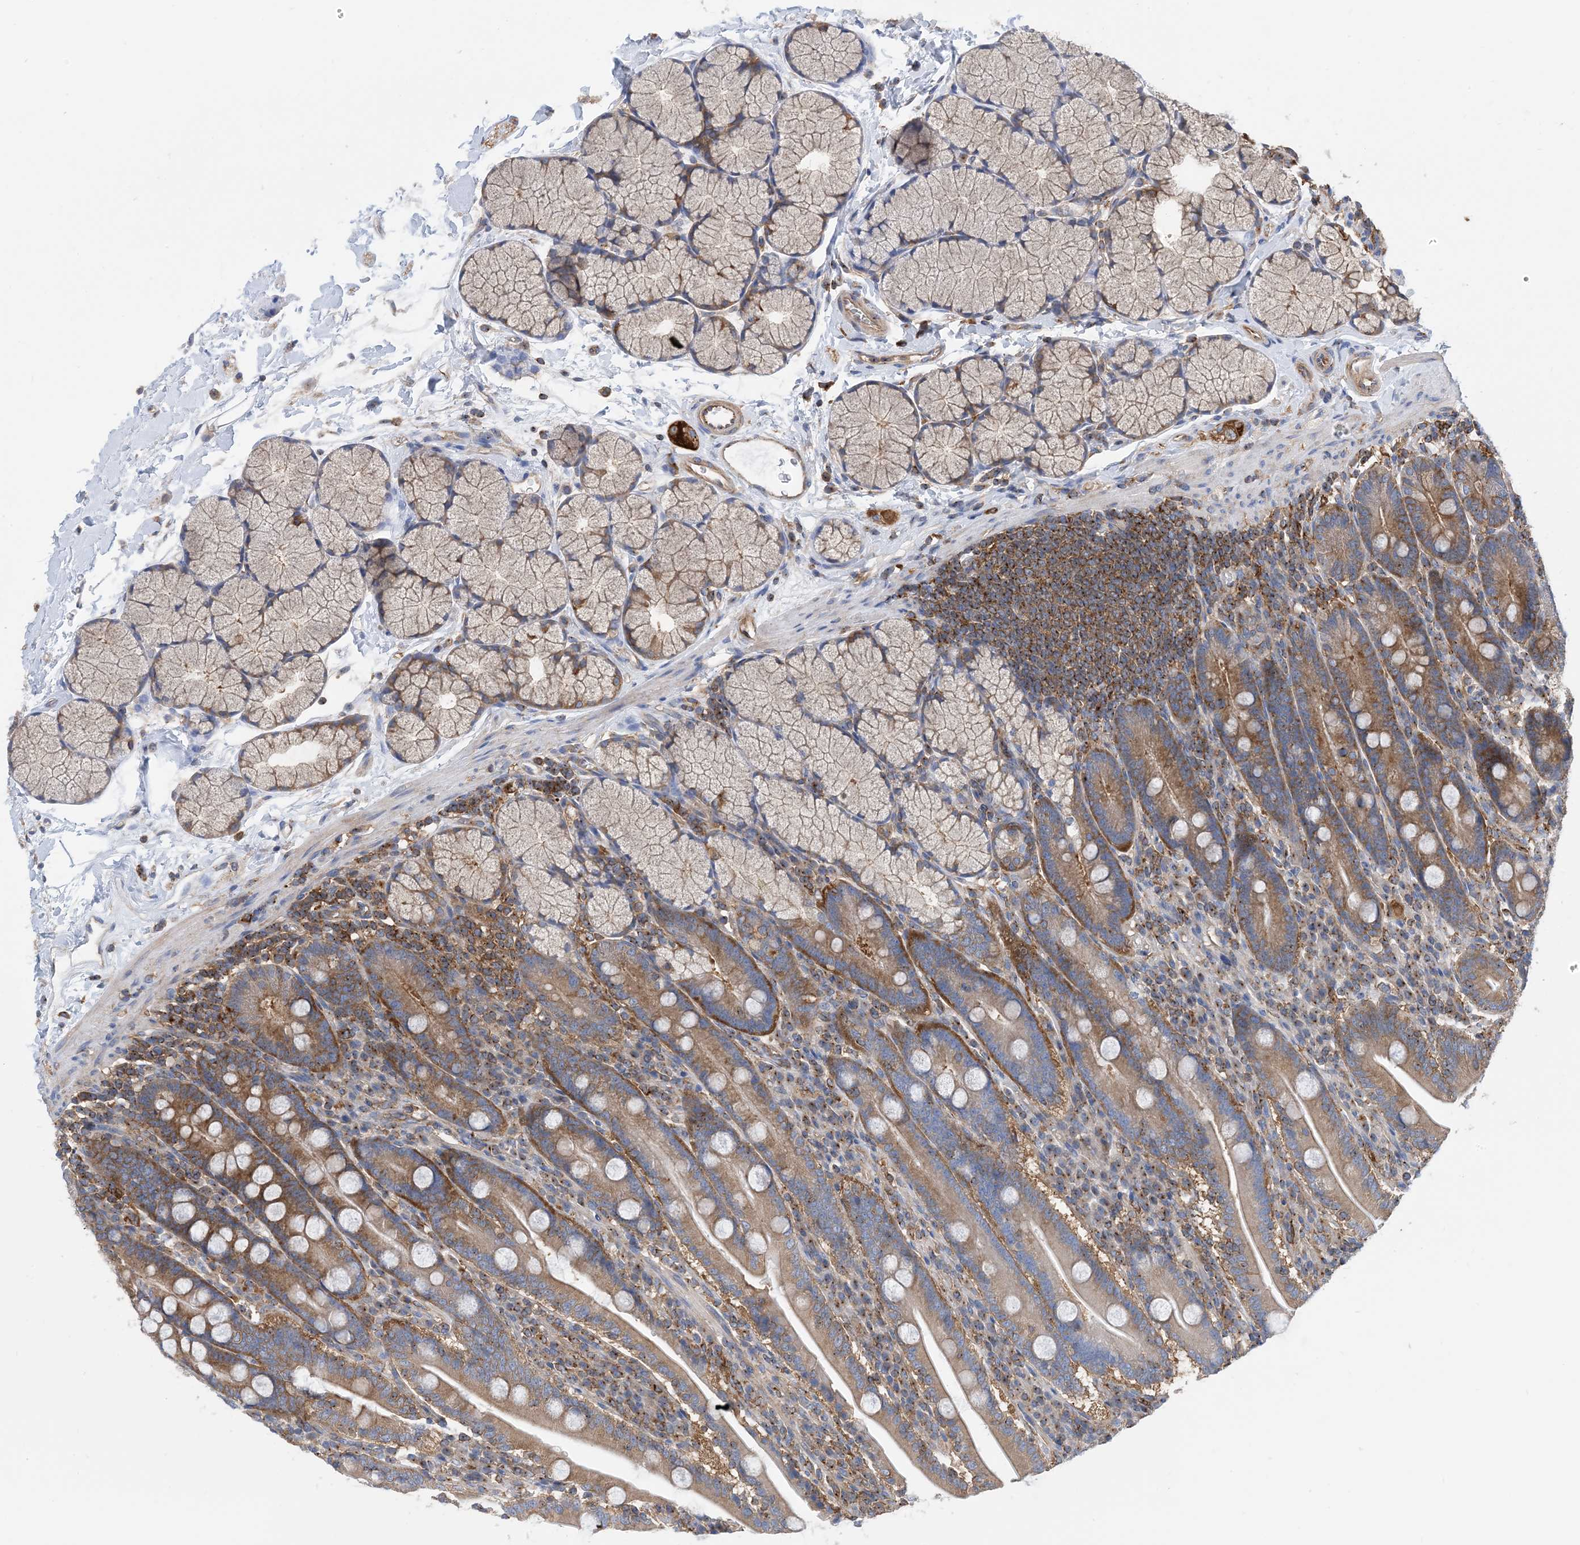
{"staining": {"intensity": "moderate", "quantity": ">75%", "location": "cytoplasmic/membranous"}, "tissue": "duodenum", "cell_type": "Glandular cells", "image_type": "normal", "snomed": [{"axis": "morphology", "description": "Normal tissue, NOS"}, {"axis": "topography", "description": "Duodenum"}], "caption": "Immunohistochemistry (IHC) of benign duodenum displays medium levels of moderate cytoplasmic/membranous expression in approximately >75% of glandular cells. Nuclei are stained in blue.", "gene": "DYNC1LI1", "patient": {"sex": "male", "age": 35}}